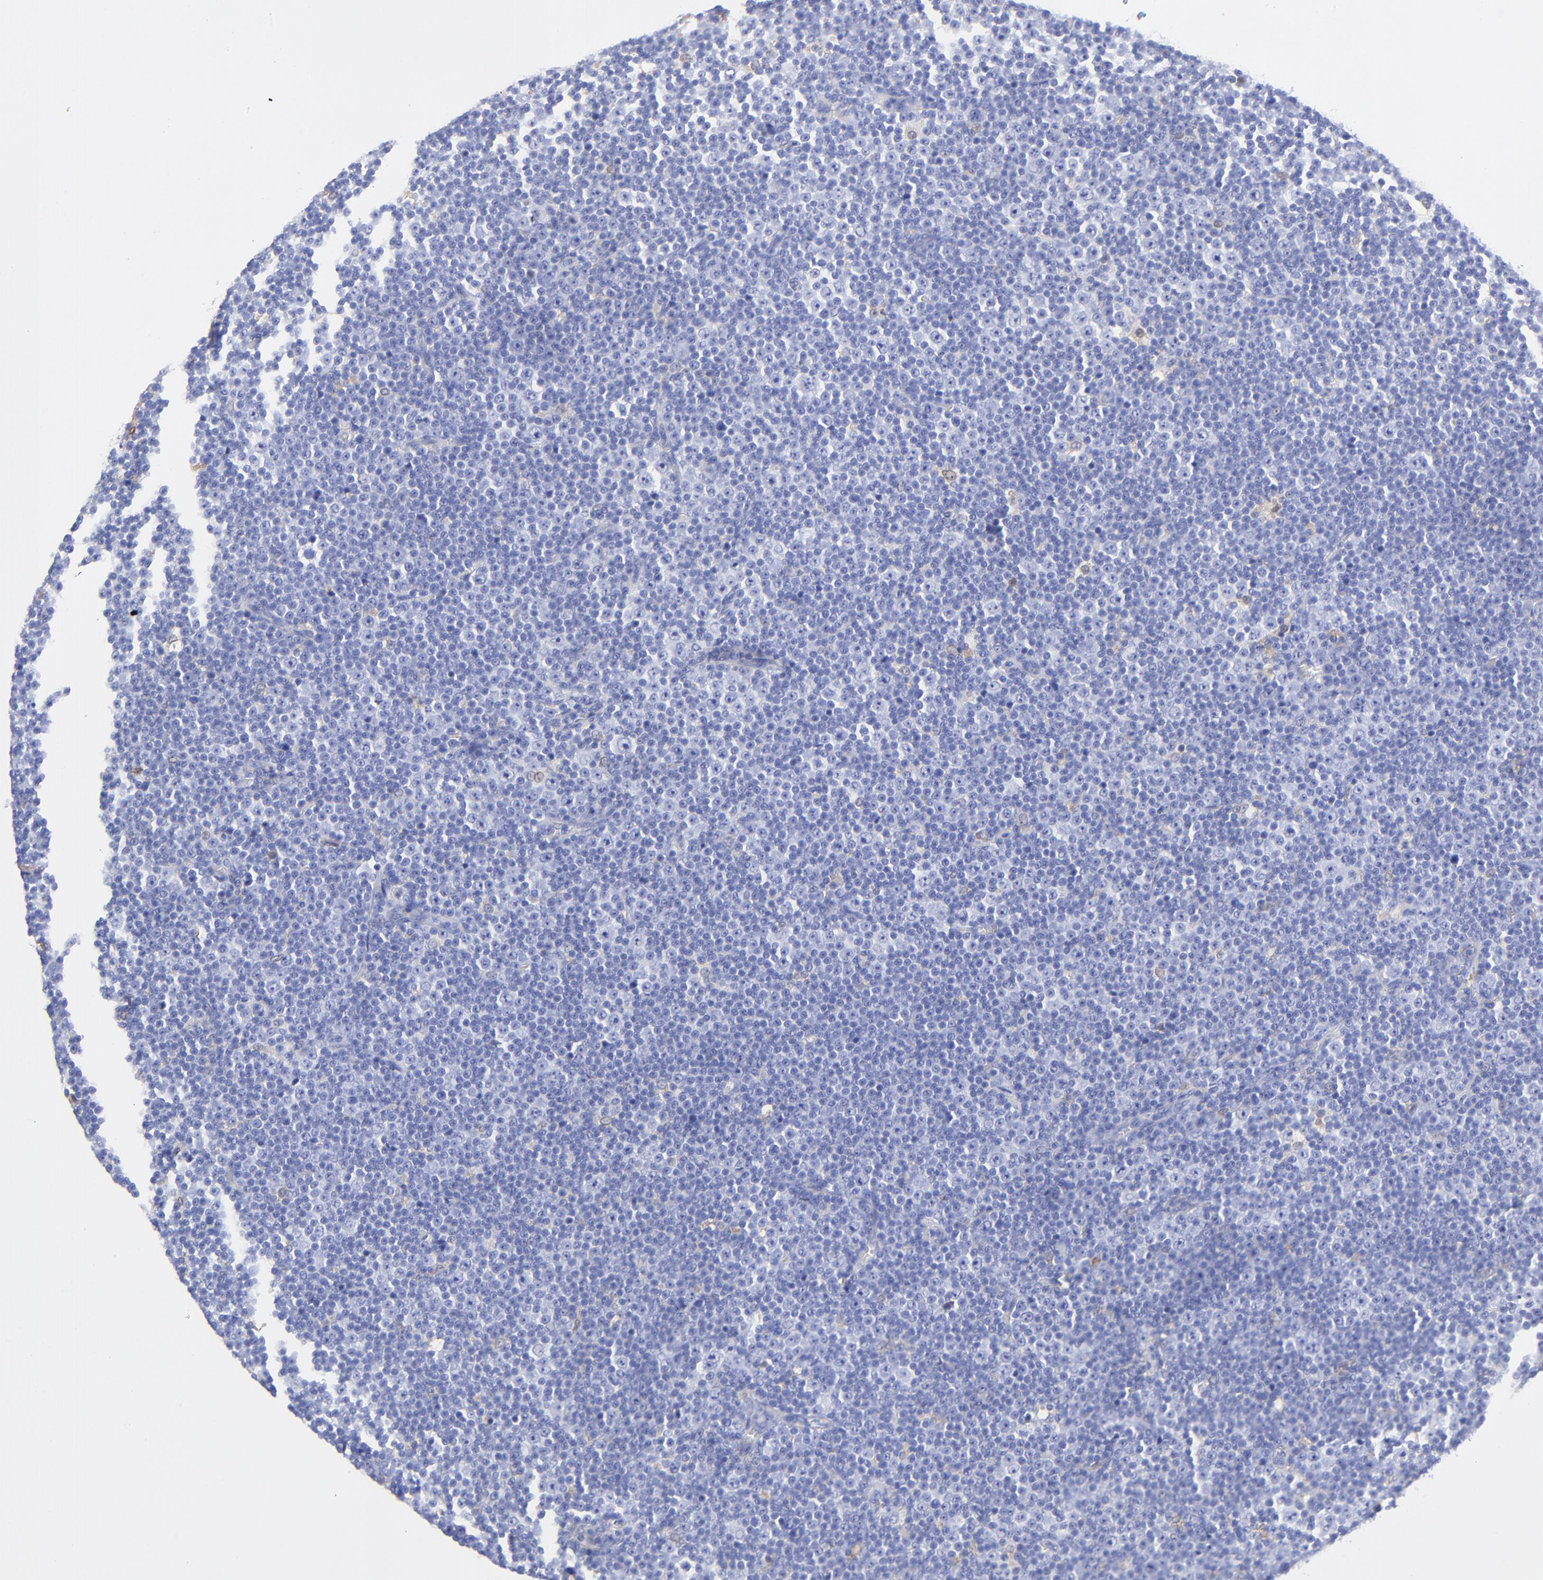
{"staining": {"intensity": "negative", "quantity": "none", "location": "none"}, "tissue": "lymphoma", "cell_type": "Tumor cells", "image_type": "cancer", "snomed": [{"axis": "morphology", "description": "Malignant lymphoma, non-Hodgkin's type, Low grade"}, {"axis": "topography", "description": "Lymph node"}], "caption": "Lymphoma was stained to show a protein in brown. There is no significant staining in tumor cells.", "gene": "ALDH1A1", "patient": {"sex": "female", "age": 67}}